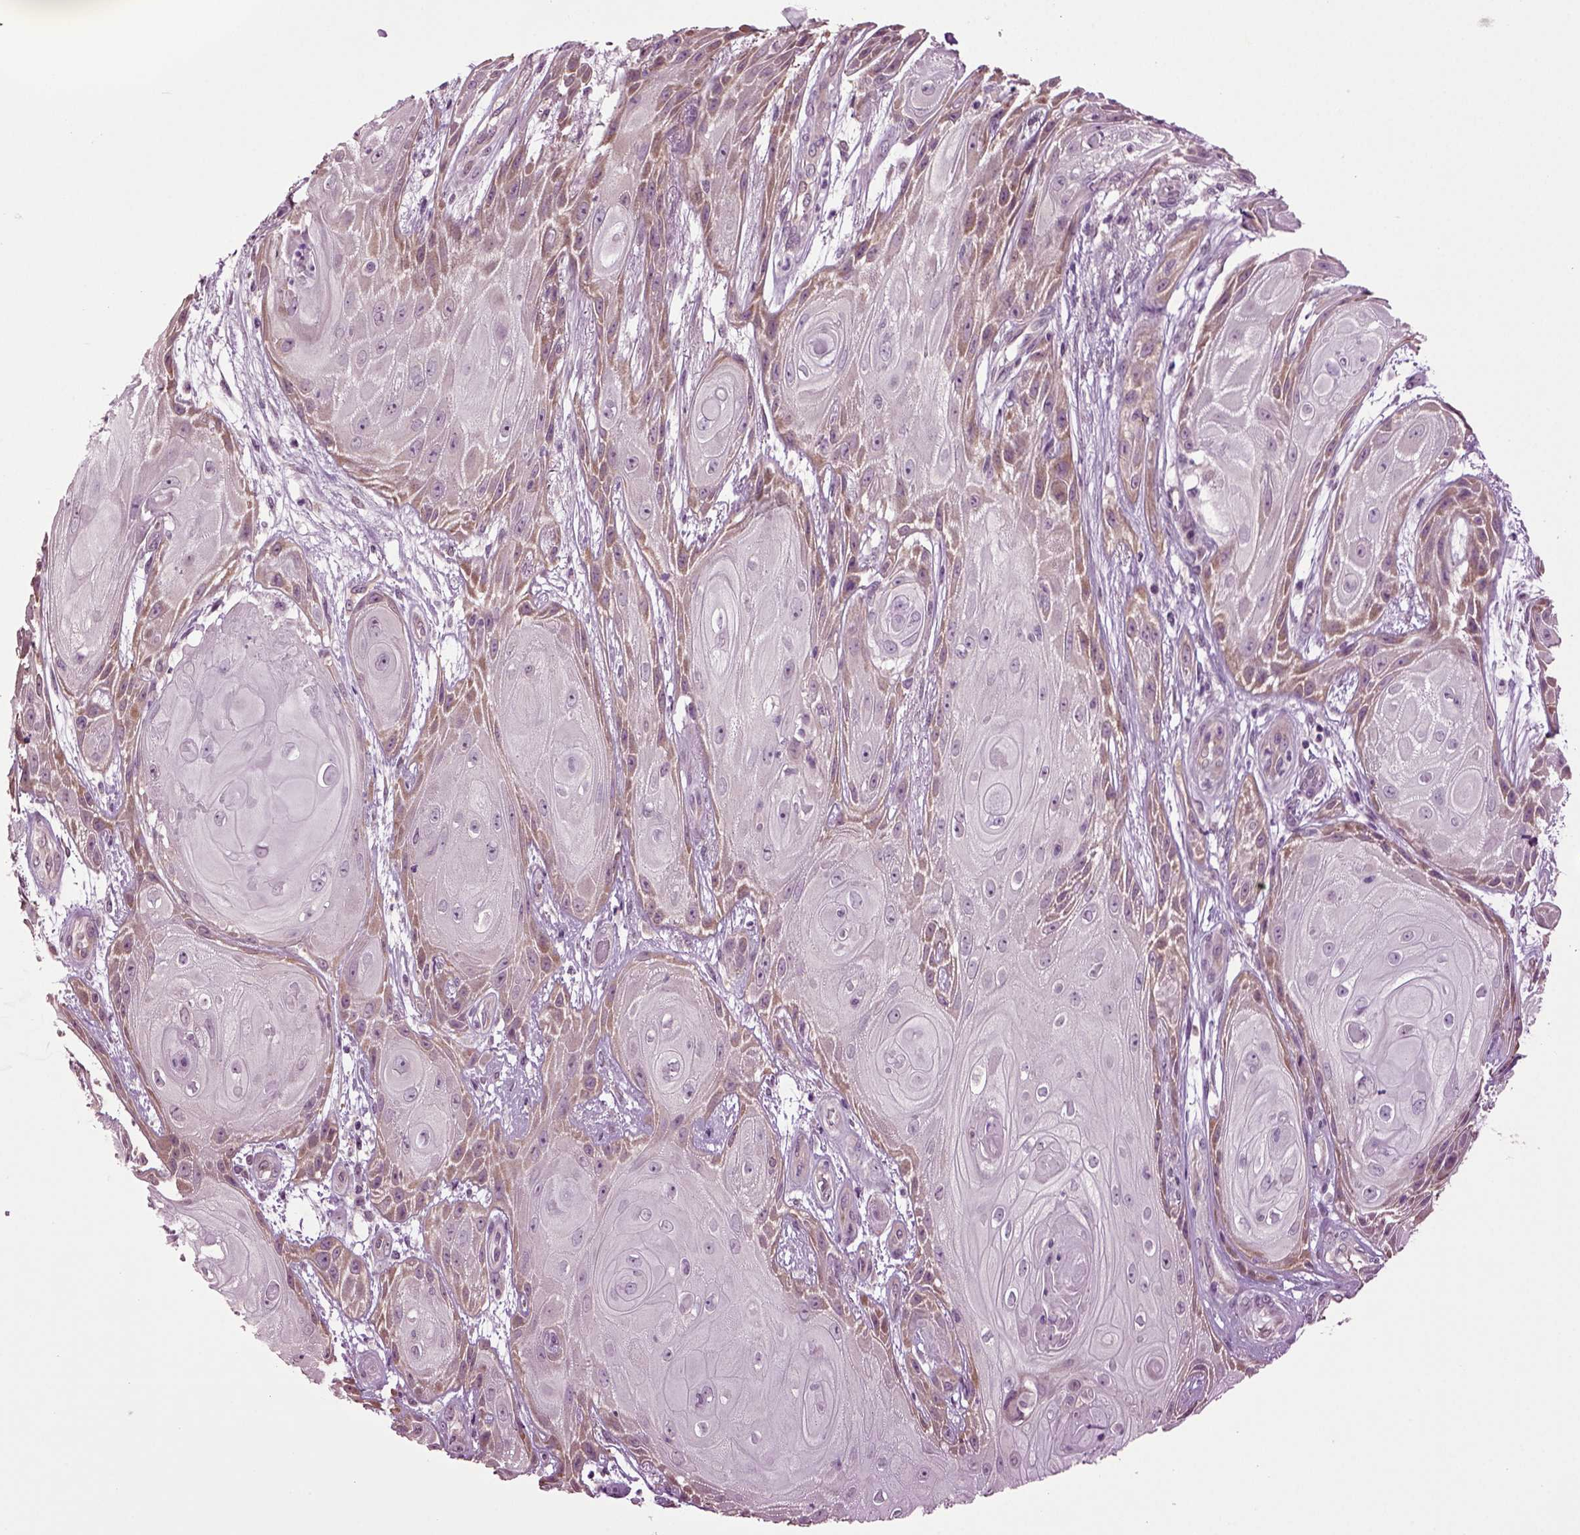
{"staining": {"intensity": "moderate", "quantity": "<25%", "location": "cytoplasmic/membranous"}, "tissue": "skin cancer", "cell_type": "Tumor cells", "image_type": "cancer", "snomed": [{"axis": "morphology", "description": "Squamous cell carcinoma, NOS"}, {"axis": "topography", "description": "Skin"}], "caption": "Moderate cytoplasmic/membranous positivity for a protein is identified in approximately <25% of tumor cells of skin cancer using immunohistochemistry.", "gene": "PLCH2", "patient": {"sex": "male", "age": 62}}